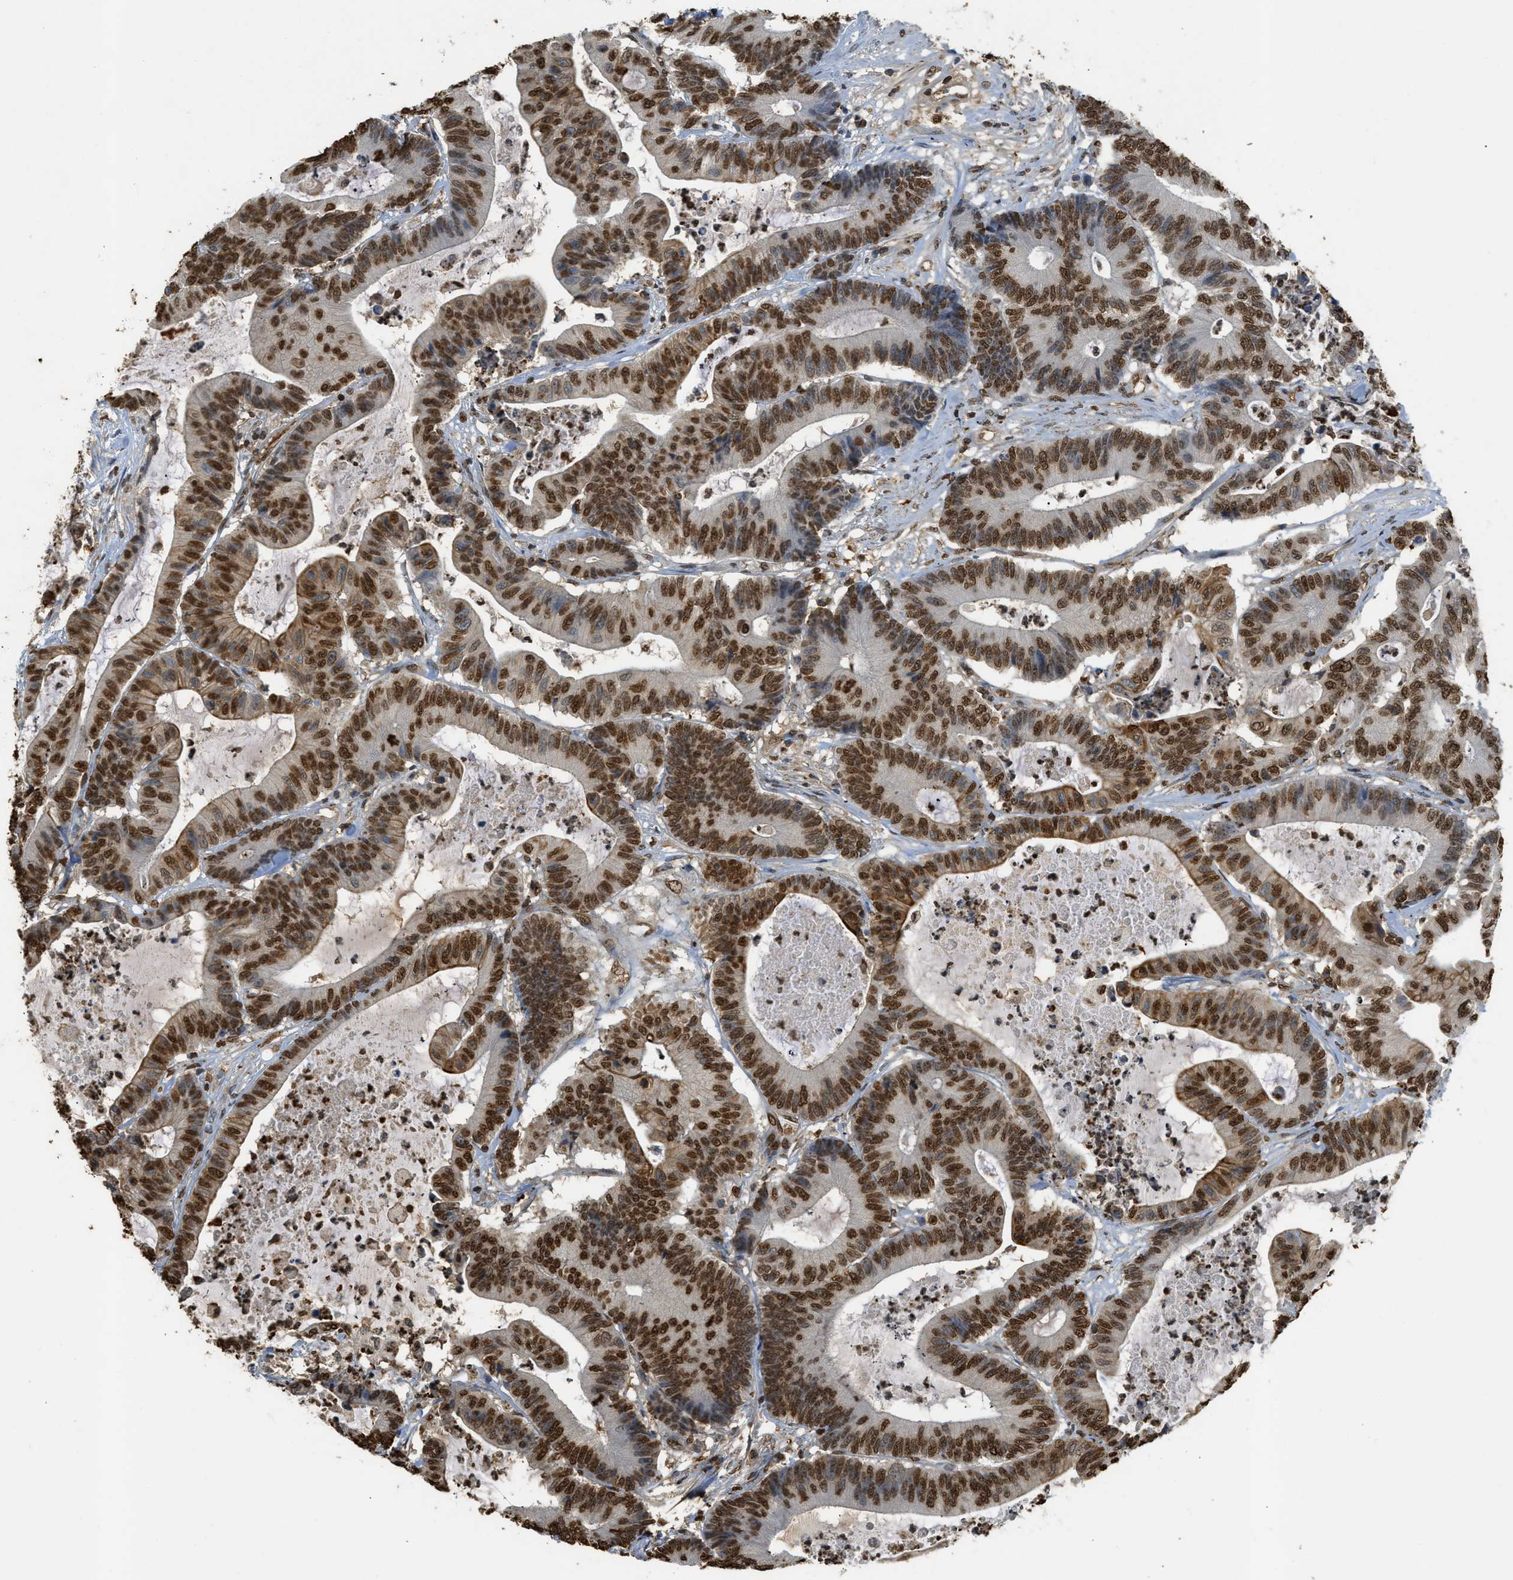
{"staining": {"intensity": "strong", "quantity": ">75%", "location": "nuclear"}, "tissue": "colorectal cancer", "cell_type": "Tumor cells", "image_type": "cancer", "snomed": [{"axis": "morphology", "description": "Adenocarcinoma, NOS"}, {"axis": "topography", "description": "Colon"}], "caption": "A high amount of strong nuclear staining is present in approximately >75% of tumor cells in colorectal cancer tissue.", "gene": "NR5A2", "patient": {"sex": "female", "age": 84}}